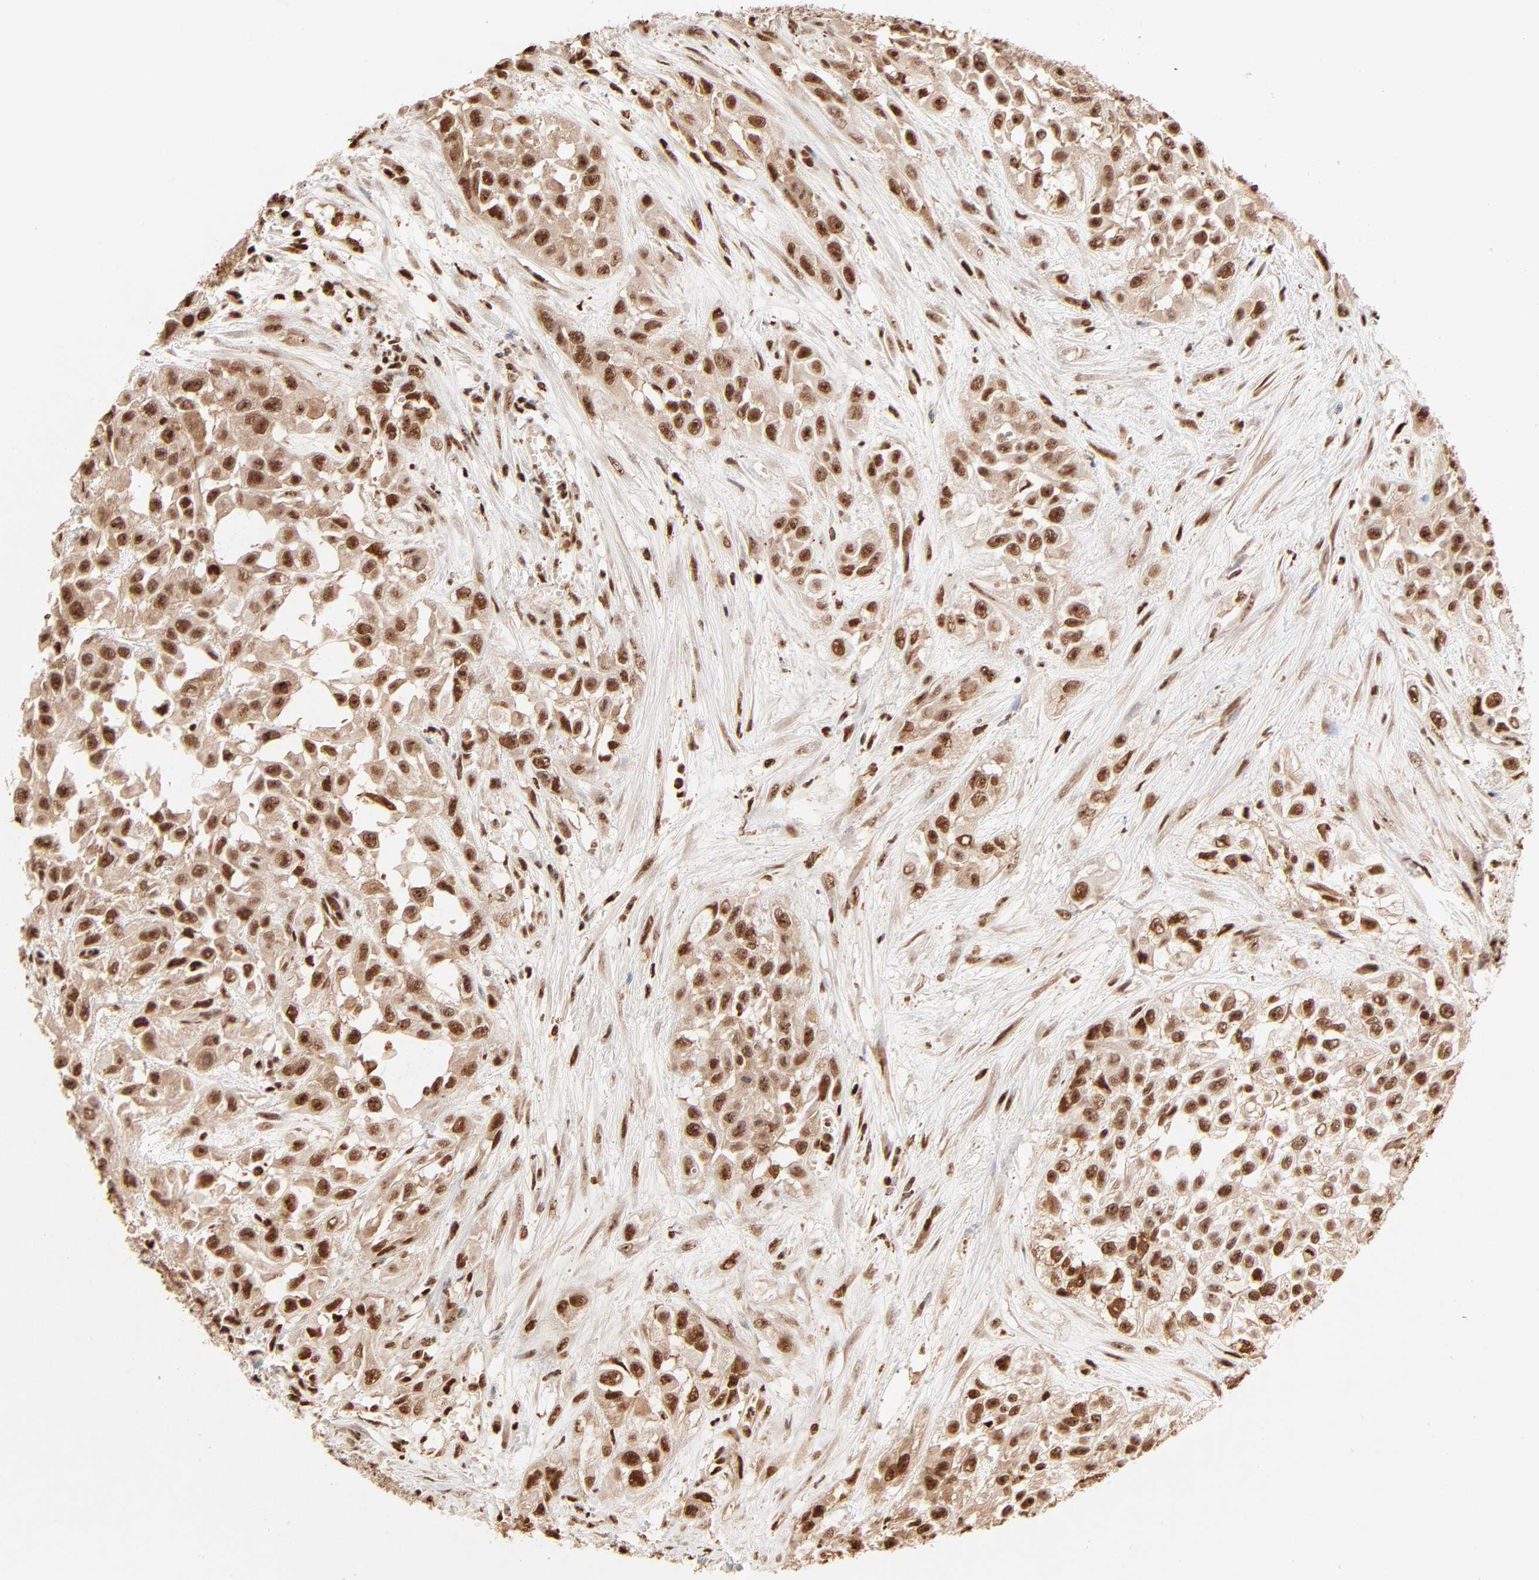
{"staining": {"intensity": "strong", "quantity": ">75%", "location": "cytoplasmic/membranous,nuclear"}, "tissue": "urothelial cancer", "cell_type": "Tumor cells", "image_type": "cancer", "snomed": [{"axis": "morphology", "description": "Urothelial carcinoma, High grade"}, {"axis": "topography", "description": "Urinary bladder"}], "caption": "Protein staining by IHC demonstrates strong cytoplasmic/membranous and nuclear positivity in approximately >75% of tumor cells in high-grade urothelial carcinoma.", "gene": "FAM50A", "patient": {"sex": "male", "age": 57}}